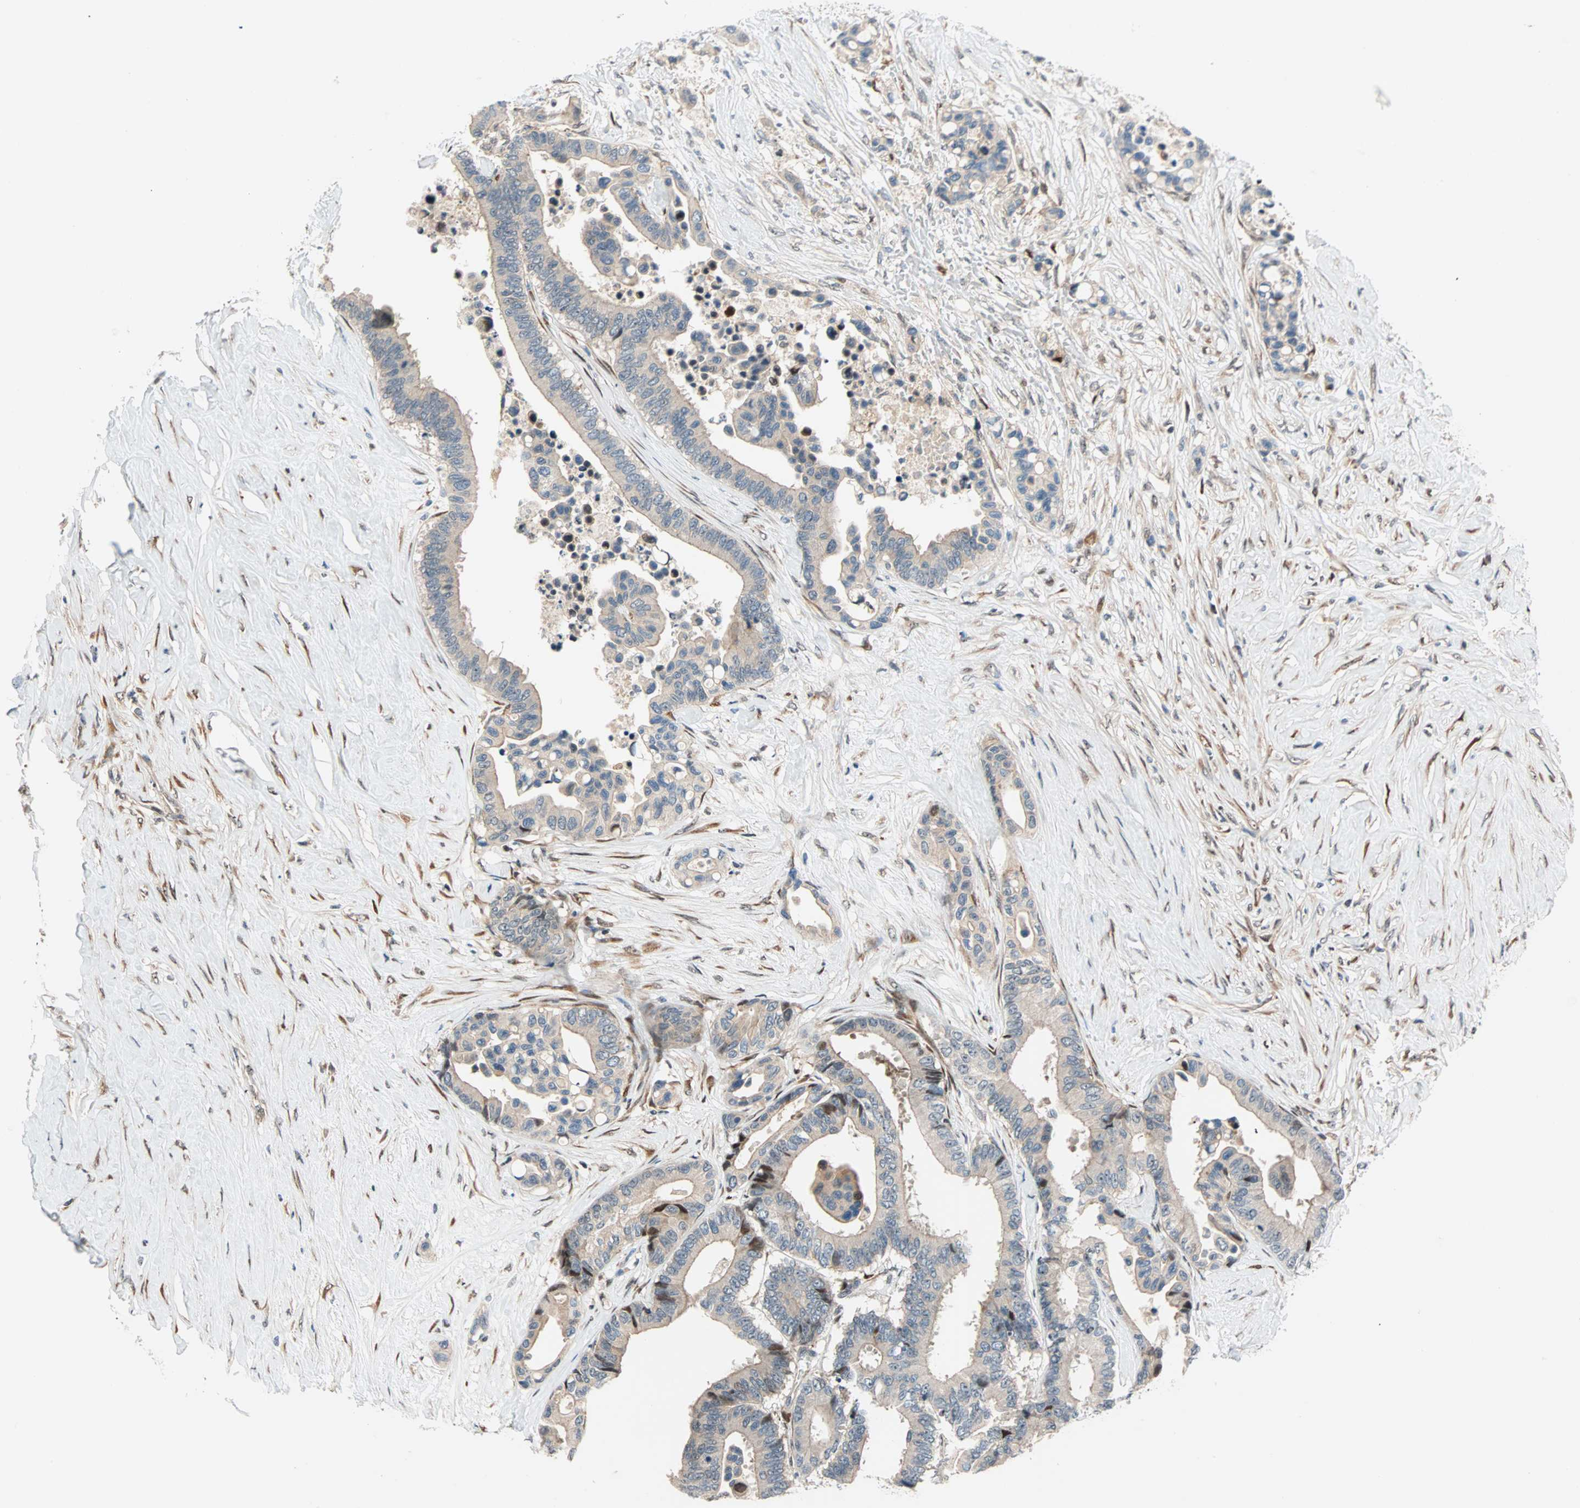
{"staining": {"intensity": "moderate", "quantity": ">75%", "location": "cytoplasmic/membranous"}, "tissue": "colorectal cancer", "cell_type": "Tumor cells", "image_type": "cancer", "snomed": [{"axis": "morphology", "description": "Normal tissue, NOS"}, {"axis": "morphology", "description": "Adenocarcinoma, NOS"}, {"axis": "topography", "description": "Colon"}], "caption": "Brown immunohistochemical staining in colorectal adenocarcinoma demonstrates moderate cytoplasmic/membranous staining in about >75% of tumor cells.", "gene": "HECW1", "patient": {"sex": "male", "age": 82}}